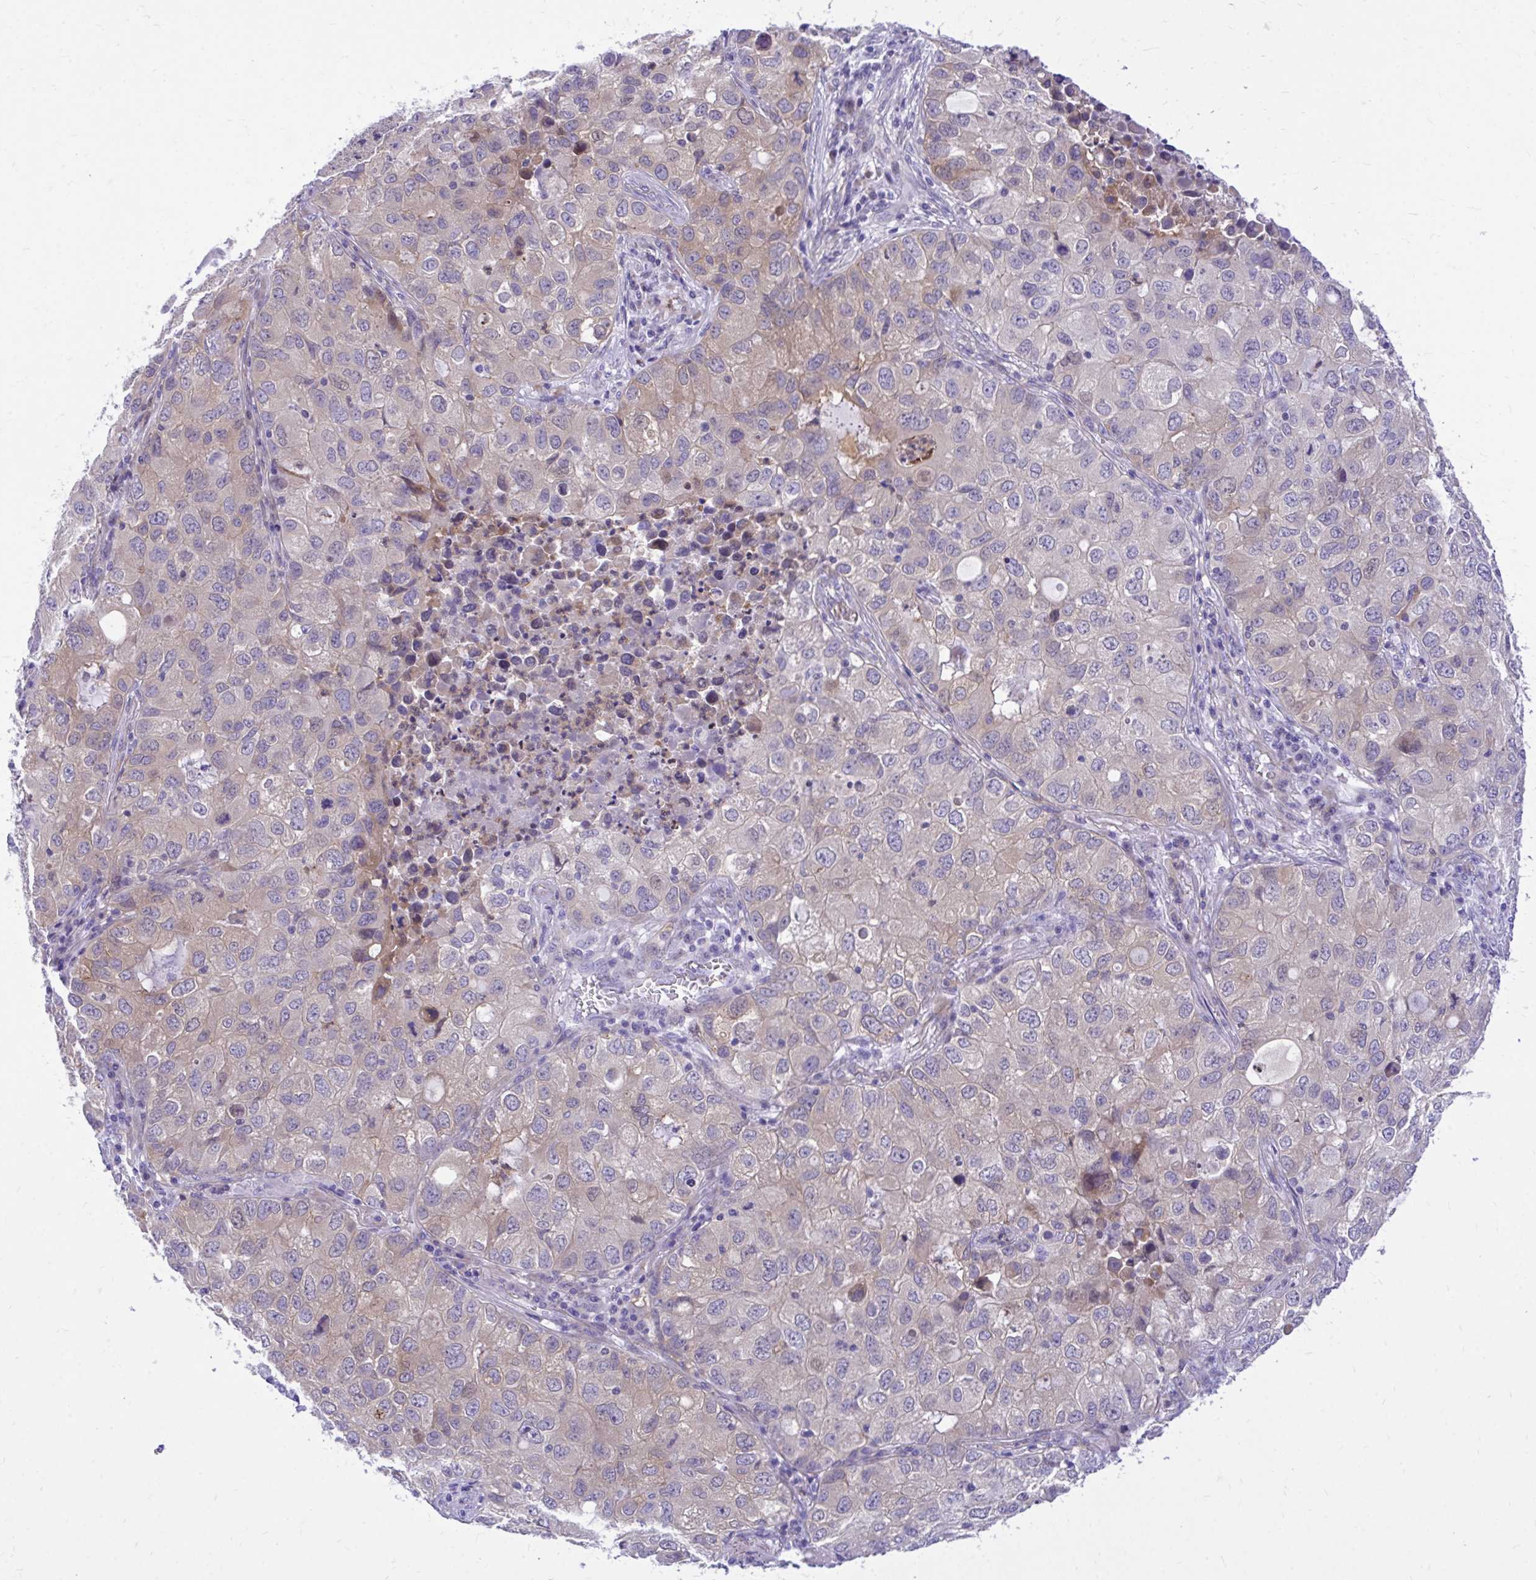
{"staining": {"intensity": "weak", "quantity": "<25%", "location": "cytoplasmic/membranous"}, "tissue": "lung cancer", "cell_type": "Tumor cells", "image_type": "cancer", "snomed": [{"axis": "morphology", "description": "Normal morphology"}, {"axis": "morphology", "description": "Adenocarcinoma, NOS"}, {"axis": "topography", "description": "Lymph node"}, {"axis": "topography", "description": "Lung"}], "caption": "Tumor cells show no significant protein expression in lung cancer. The staining was performed using DAB to visualize the protein expression in brown, while the nuclei were stained in blue with hematoxylin (Magnification: 20x).", "gene": "ADAMTSL1", "patient": {"sex": "female", "age": 51}}